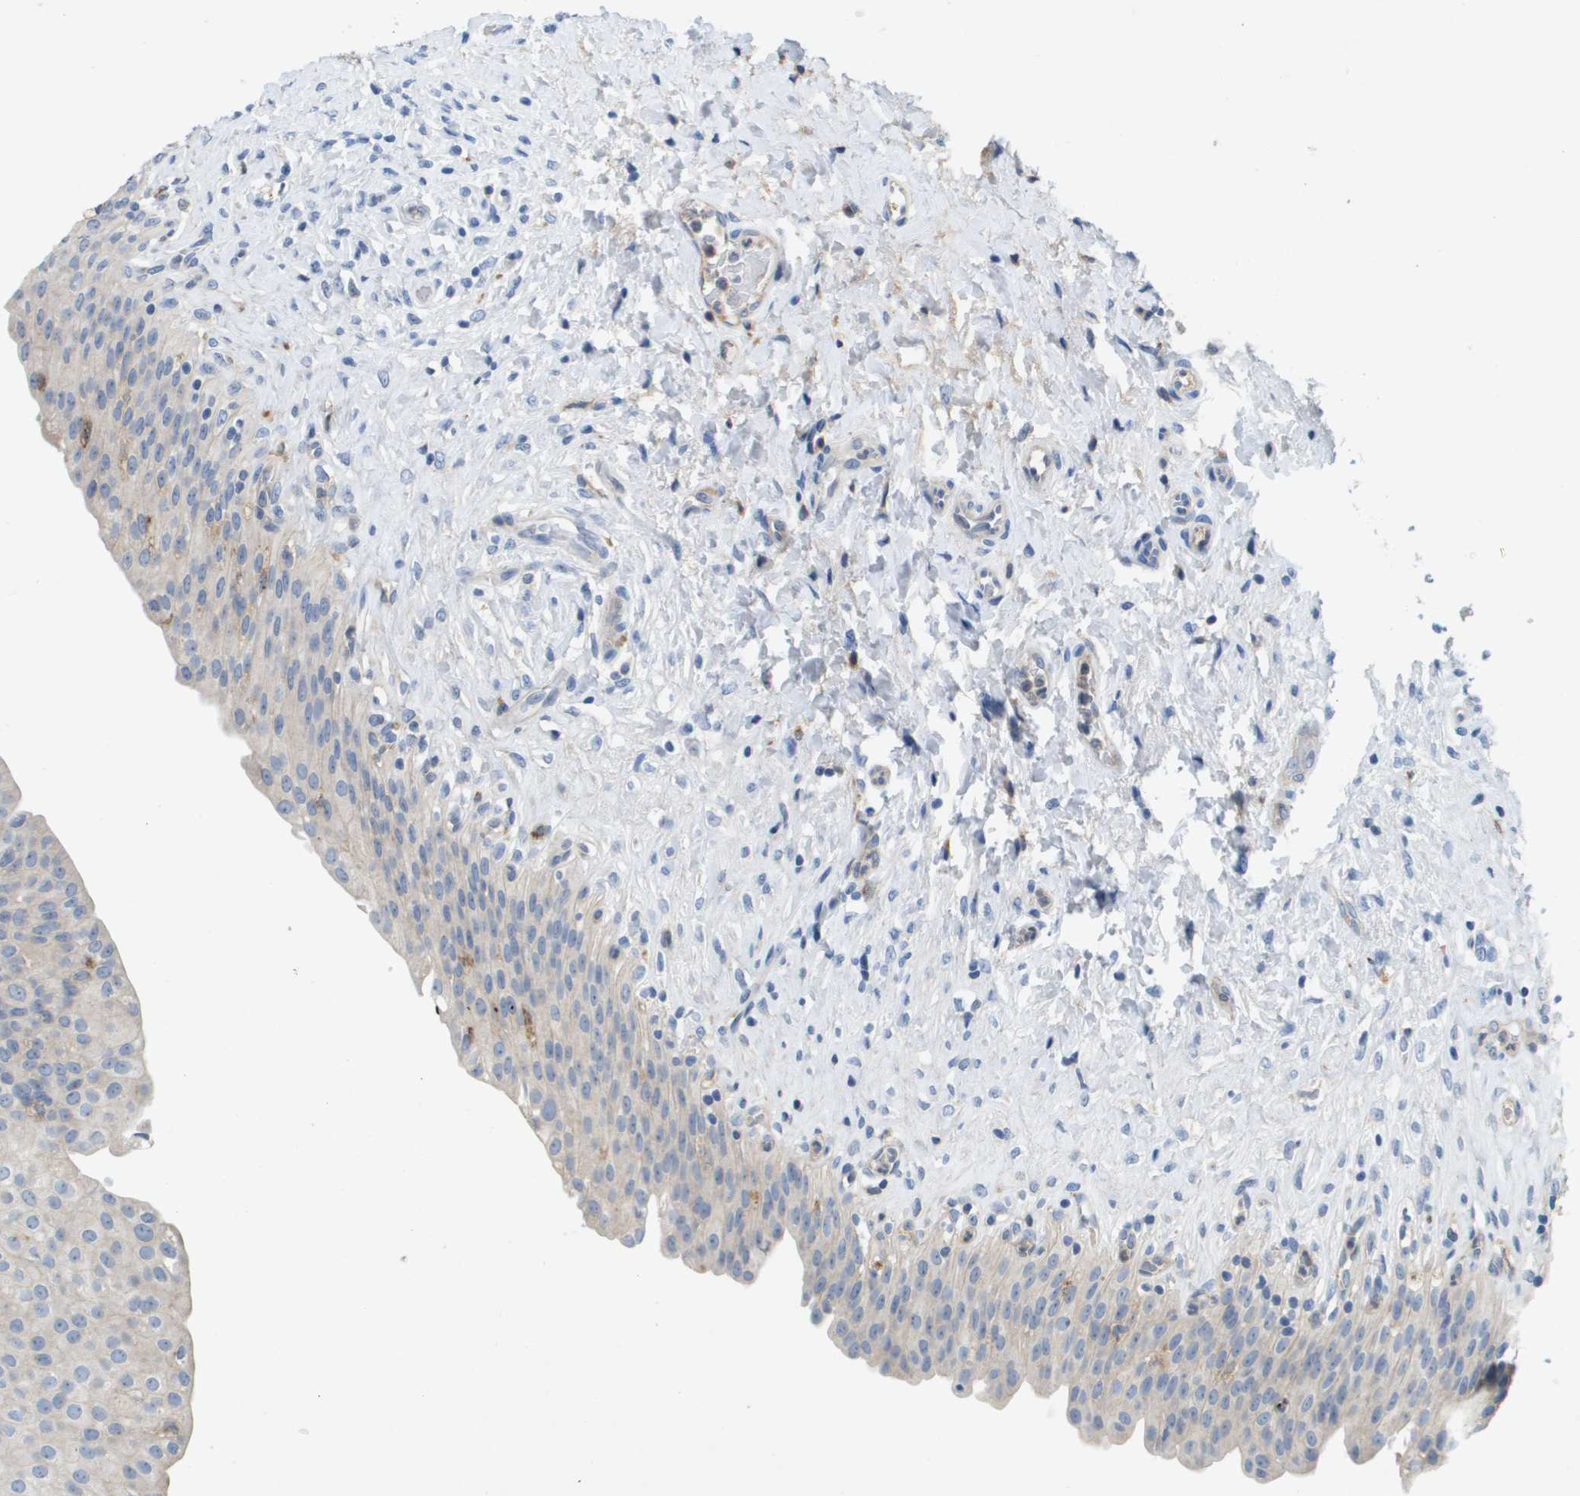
{"staining": {"intensity": "weak", "quantity": "<25%", "location": "cytoplasmic/membranous"}, "tissue": "urinary bladder", "cell_type": "Urothelial cells", "image_type": "normal", "snomed": [{"axis": "morphology", "description": "Urothelial carcinoma, High grade"}, {"axis": "topography", "description": "Urinary bladder"}], "caption": "This is a histopathology image of immunohistochemistry (IHC) staining of benign urinary bladder, which shows no expression in urothelial cells.", "gene": "LIPG", "patient": {"sex": "male", "age": 46}}